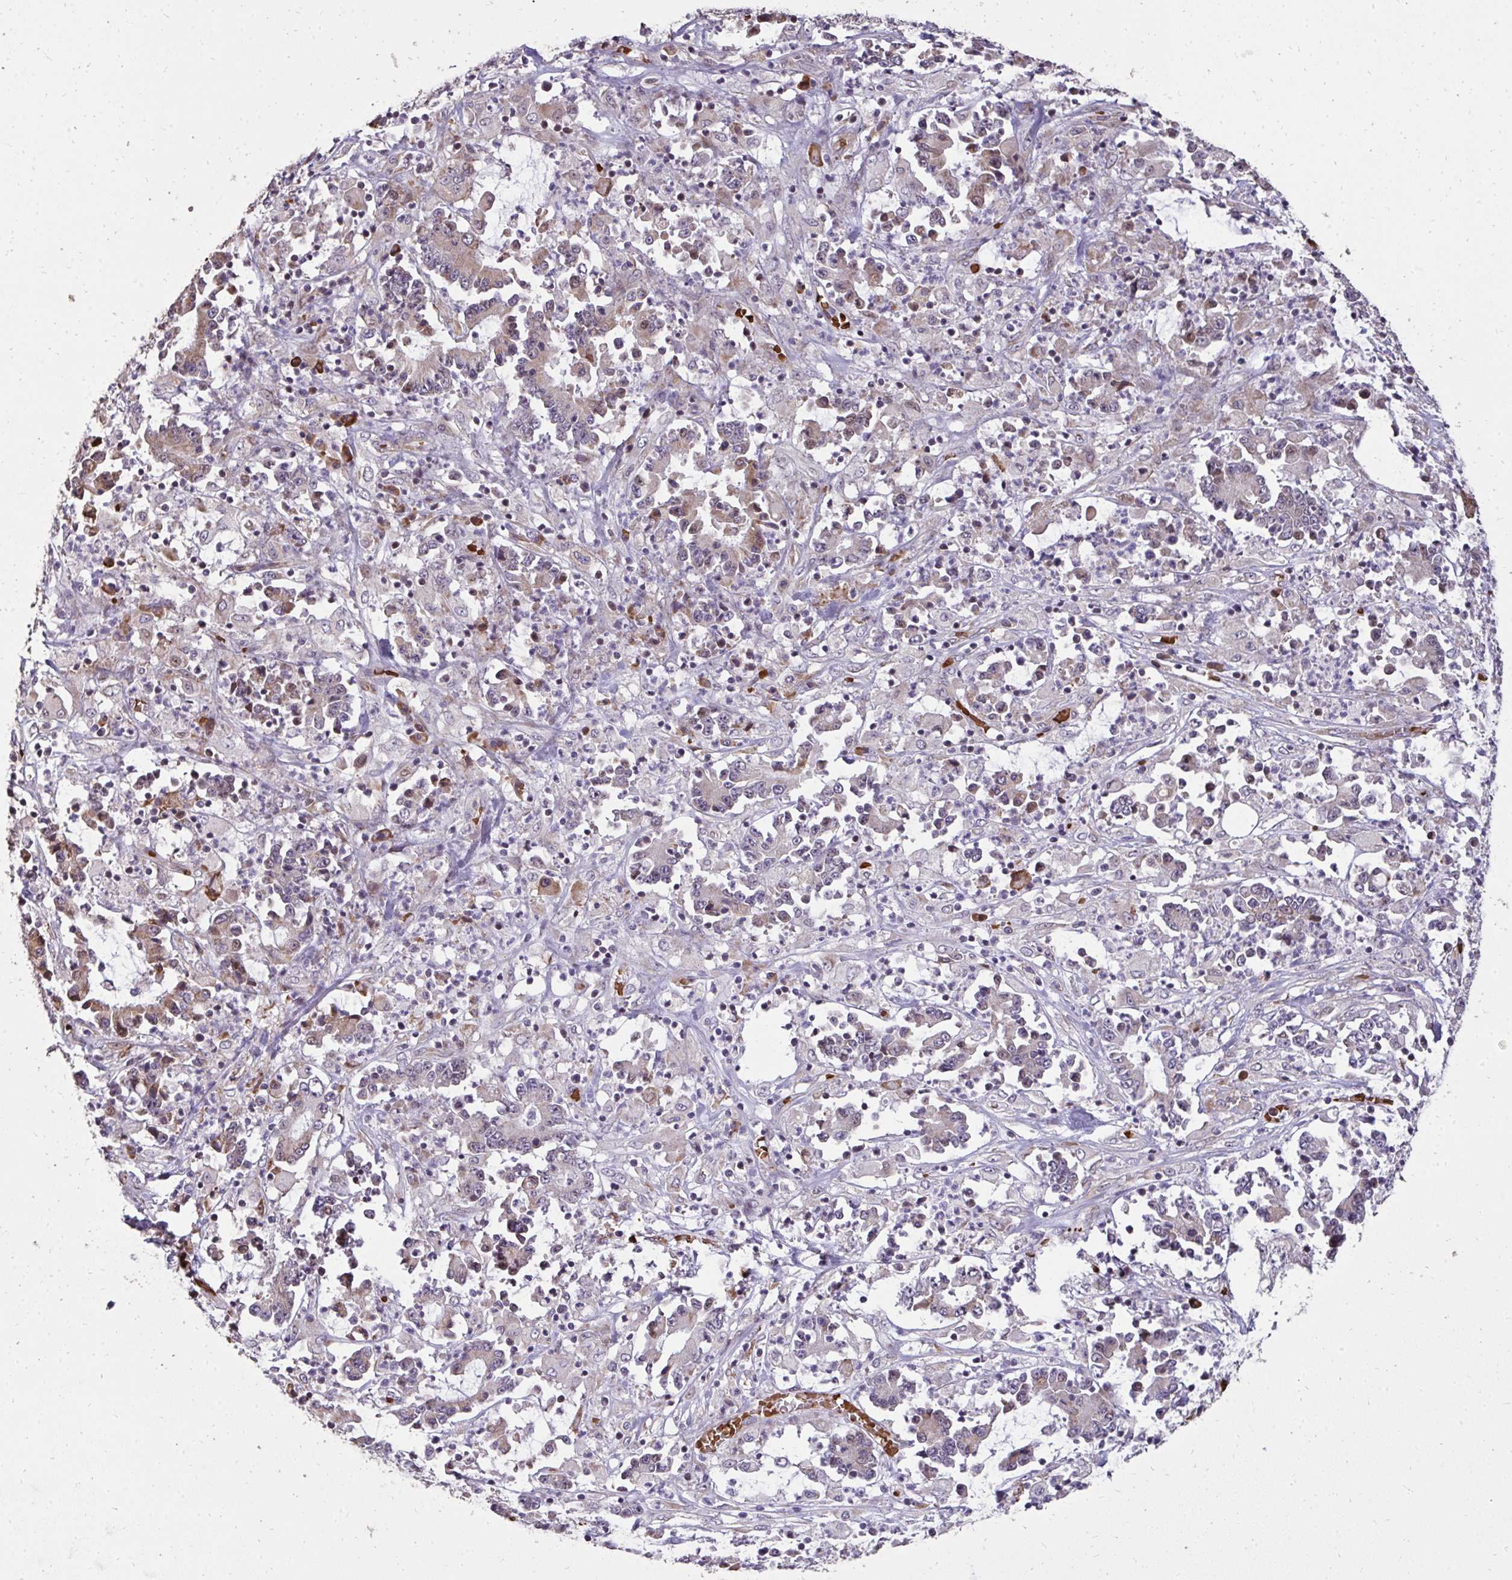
{"staining": {"intensity": "weak", "quantity": "<25%", "location": "cytoplasmic/membranous"}, "tissue": "stomach cancer", "cell_type": "Tumor cells", "image_type": "cancer", "snomed": [{"axis": "morphology", "description": "Adenocarcinoma, NOS"}, {"axis": "topography", "description": "Stomach, upper"}], "caption": "Tumor cells are negative for brown protein staining in stomach cancer (adenocarcinoma). Brightfield microscopy of immunohistochemistry (IHC) stained with DAB (3,3'-diaminobenzidine) (brown) and hematoxylin (blue), captured at high magnification.", "gene": "FIBCD1", "patient": {"sex": "male", "age": 68}}